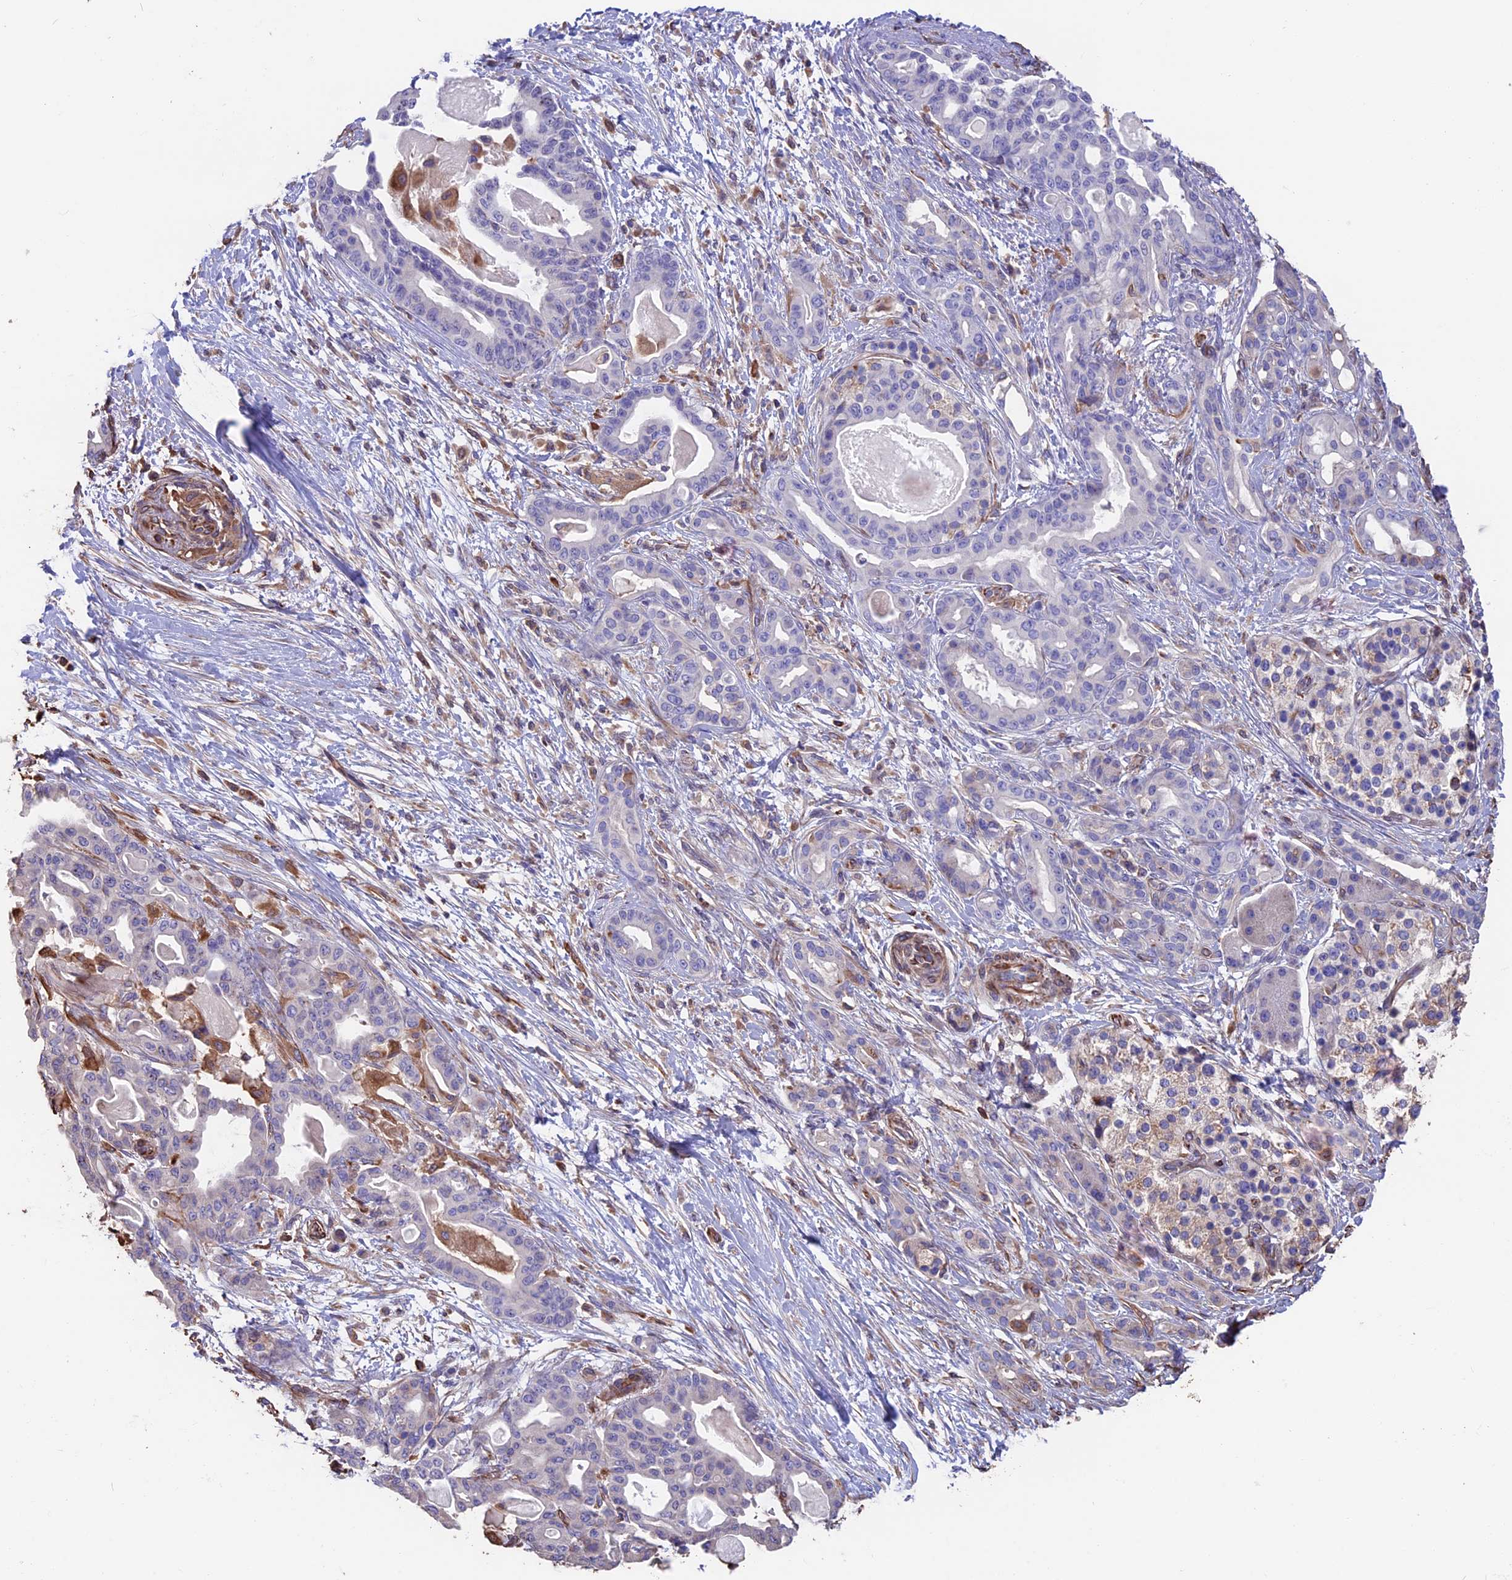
{"staining": {"intensity": "negative", "quantity": "none", "location": "none"}, "tissue": "pancreatic cancer", "cell_type": "Tumor cells", "image_type": "cancer", "snomed": [{"axis": "morphology", "description": "Adenocarcinoma, NOS"}, {"axis": "topography", "description": "Pancreas"}], "caption": "DAB immunohistochemical staining of pancreatic cancer reveals no significant positivity in tumor cells.", "gene": "SEH1L", "patient": {"sex": "male", "age": 63}}